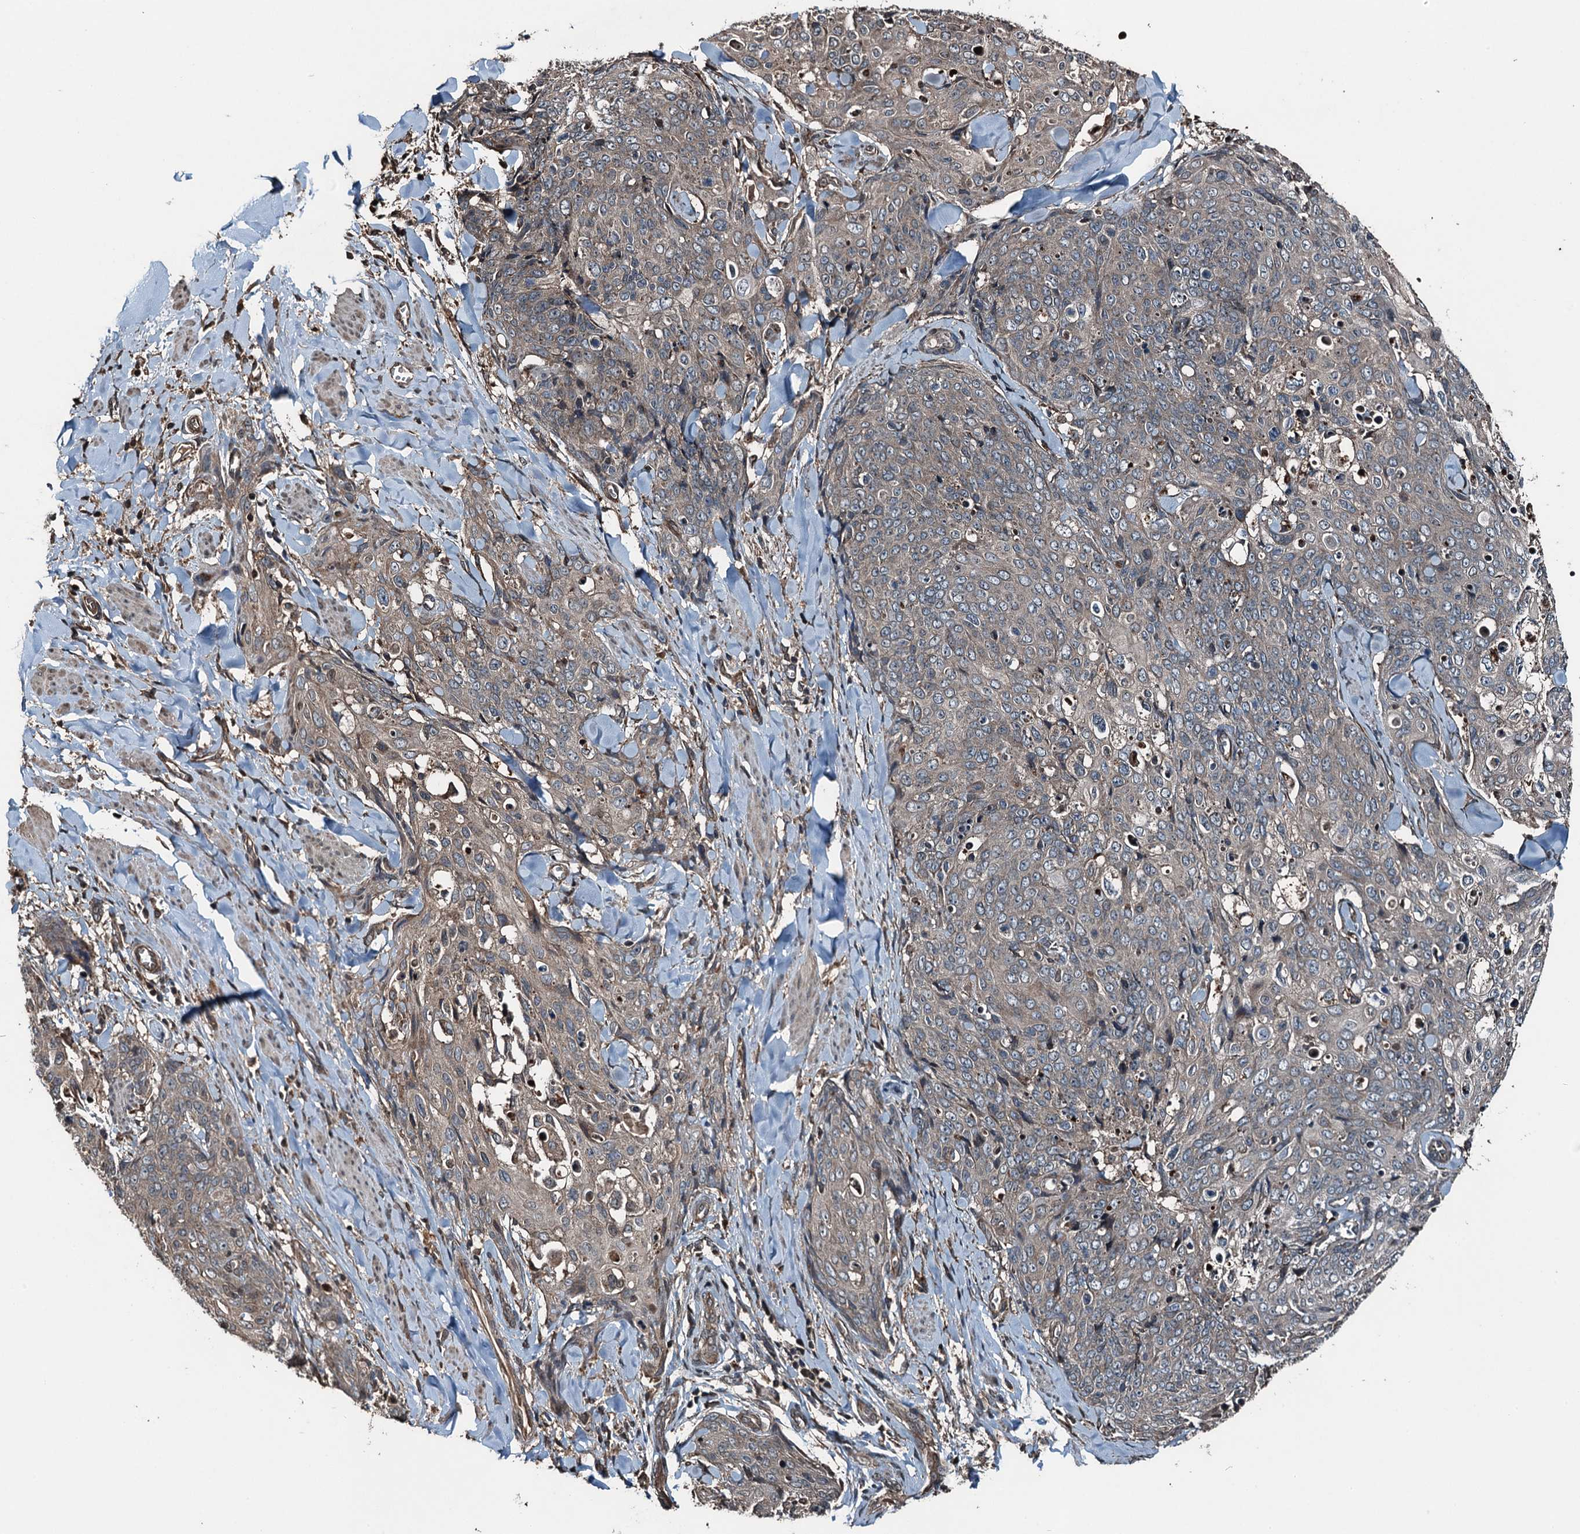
{"staining": {"intensity": "negative", "quantity": "none", "location": "none"}, "tissue": "skin cancer", "cell_type": "Tumor cells", "image_type": "cancer", "snomed": [{"axis": "morphology", "description": "Squamous cell carcinoma, NOS"}, {"axis": "topography", "description": "Skin"}, {"axis": "topography", "description": "Vulva"}], "caption": "Tumor cells show no significant positivity in skin cancer (squamous cell carcinoma).", "gene": "TCTN1", "patient": {"sex": "female", "age": 85}}